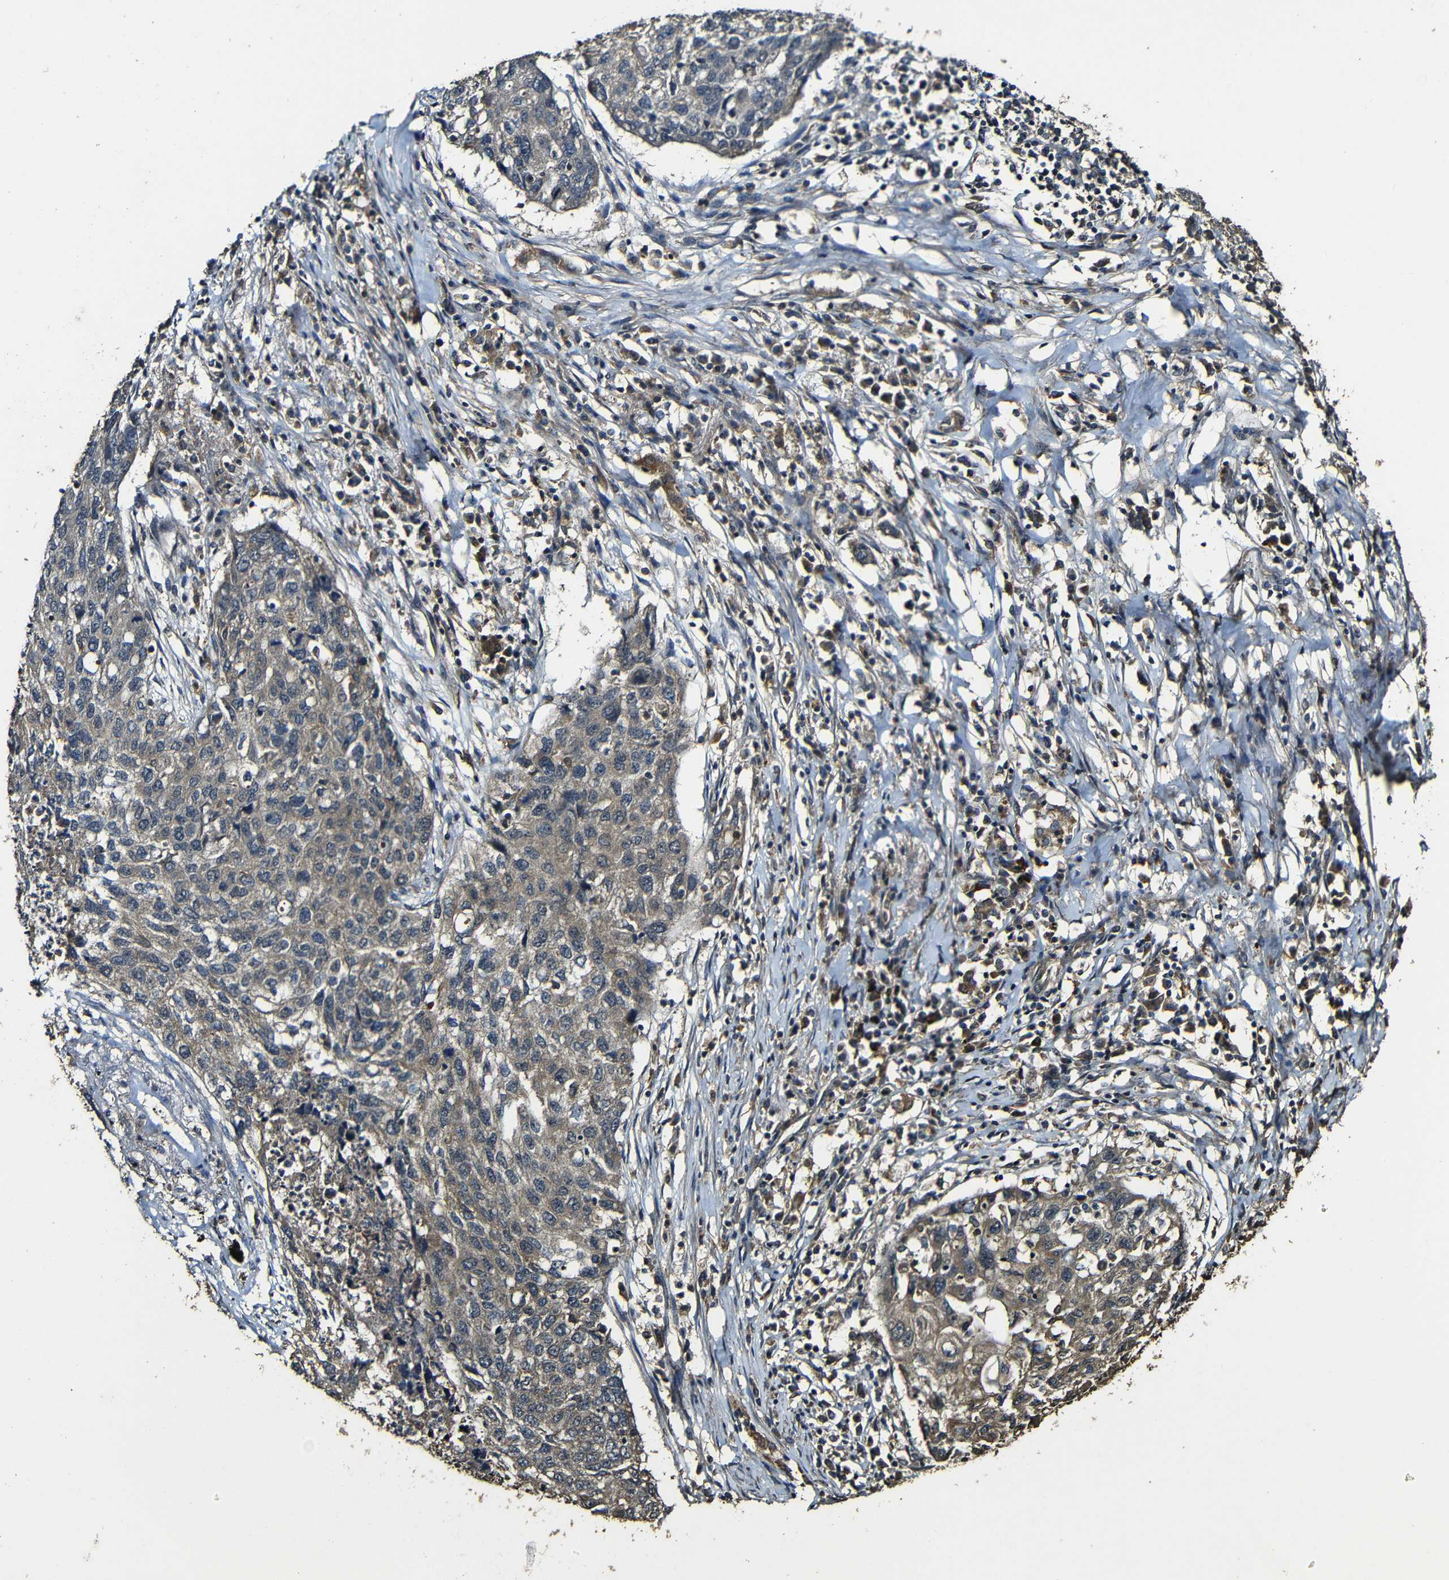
{"staining": {"intensity": "moderate", "quantity": ">75%", "location": "cytoplasmic/membranous"}, "tissue": "lung cancer", "cell_type": "Tumor cells", "image_type": "cancer", "snomed": [{"axis": "morphology", "description": "Squamous cell carcinoma, NOS"}, {"axis": "topography", "description": "Lung"}], "caption": "Immunohistochemical staining of human squamous cell carcinoma (lung) demonstrates medium levels of moderate cytoplasmic/membranous protein positivity in about >75% of tumor cells.", "gene": "CASP8", "patient": {"sex": "female", "age": 63}}